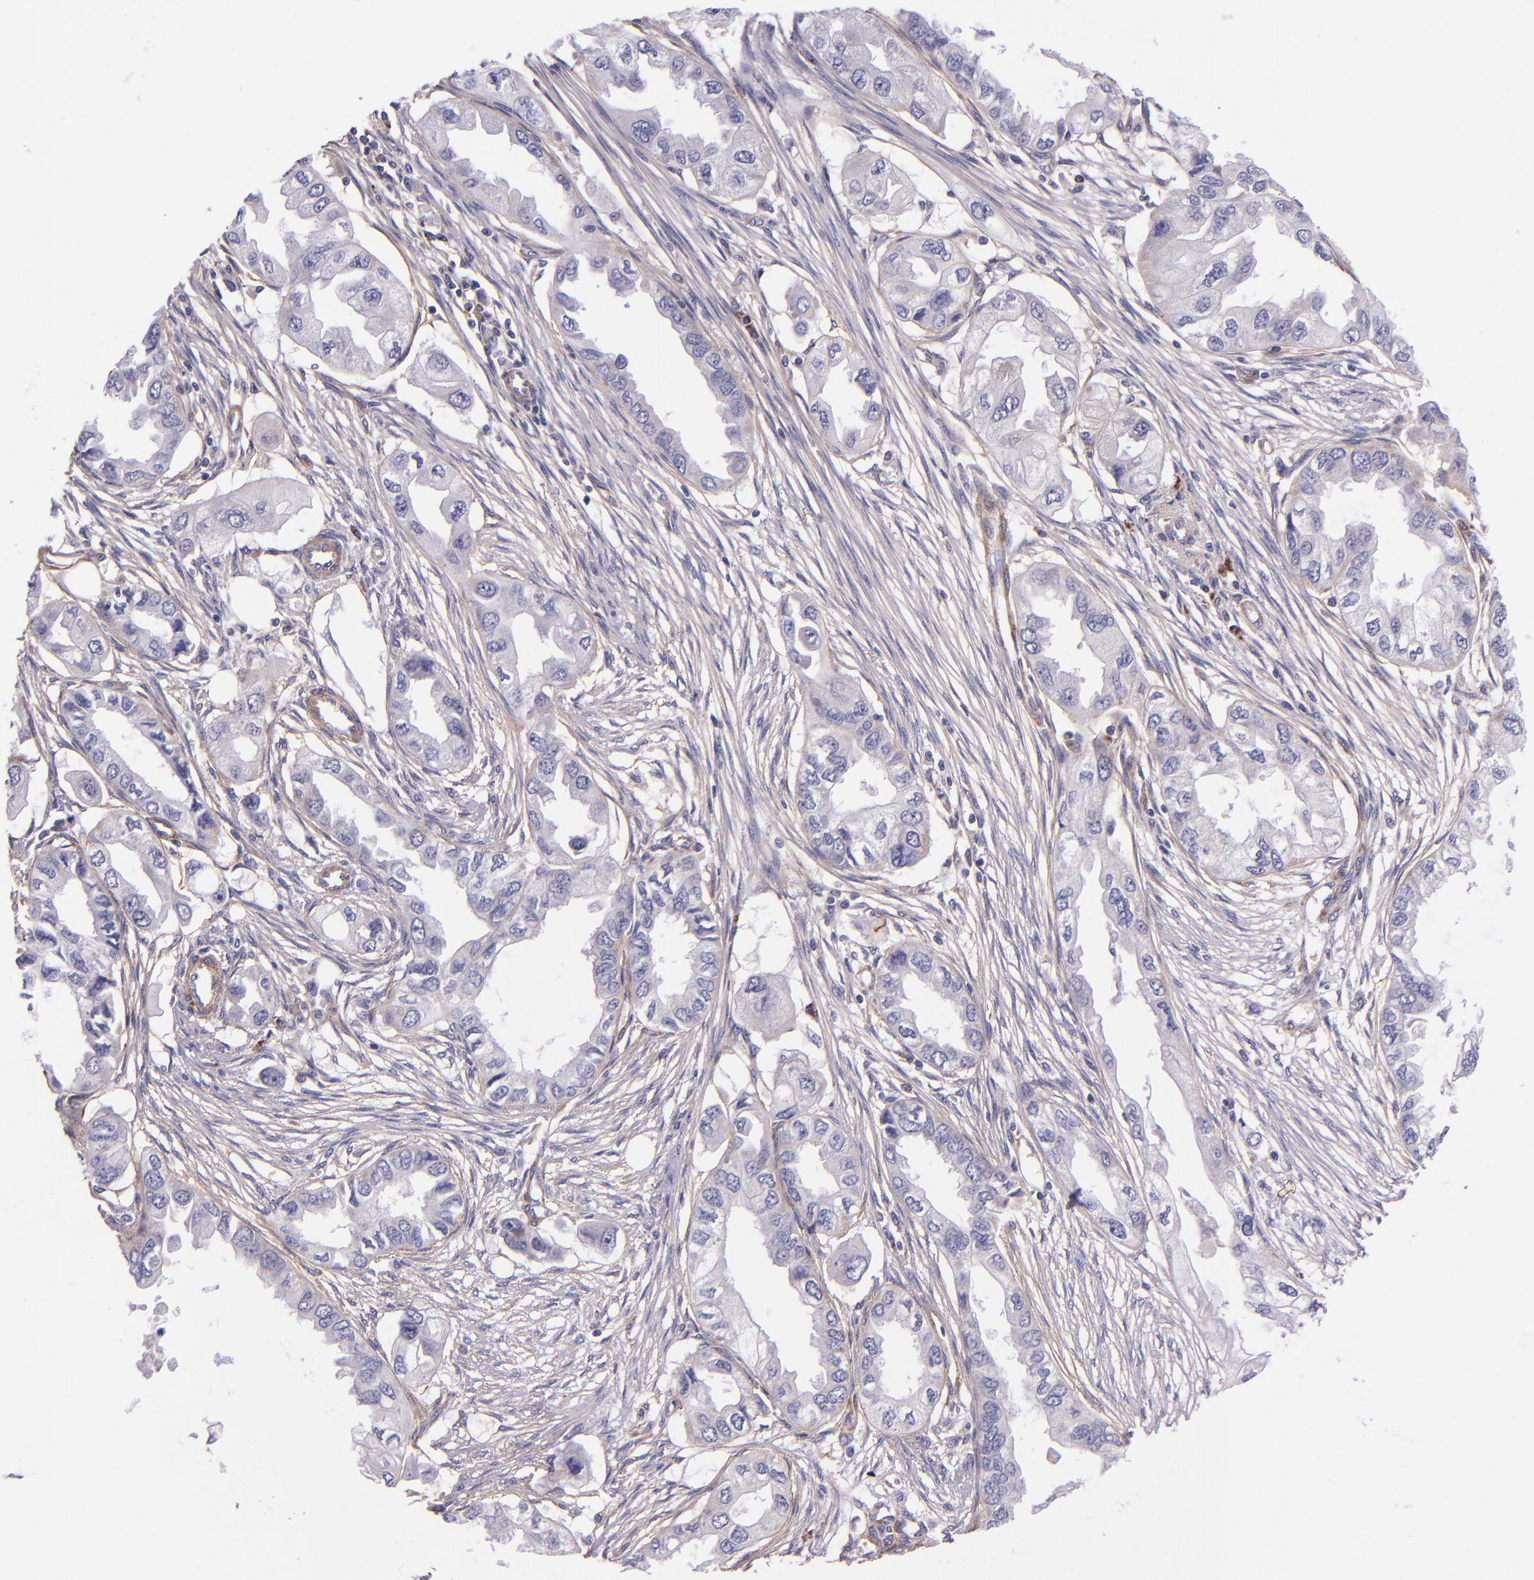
{"staining": {"intensity": "negative", "quantity": "none", "location": "none"}, "tissue": "endometrial cancer", "cell_type": "Tumor cells", "image_type": "cancer", "snomed": [{"axis": "morphology", "description": "Adenocarcinoma, NOS"}, {"axis": "topography", "description": "Endometrium"}], "caption": "Endometrial adenocarcinoma was stained to show a protein in brown. There is no significant positivity in tumor cells. Nuclei are stained in blue.", "gene": "IDH3G", "patient": {"sex": "female", "age": 67}}